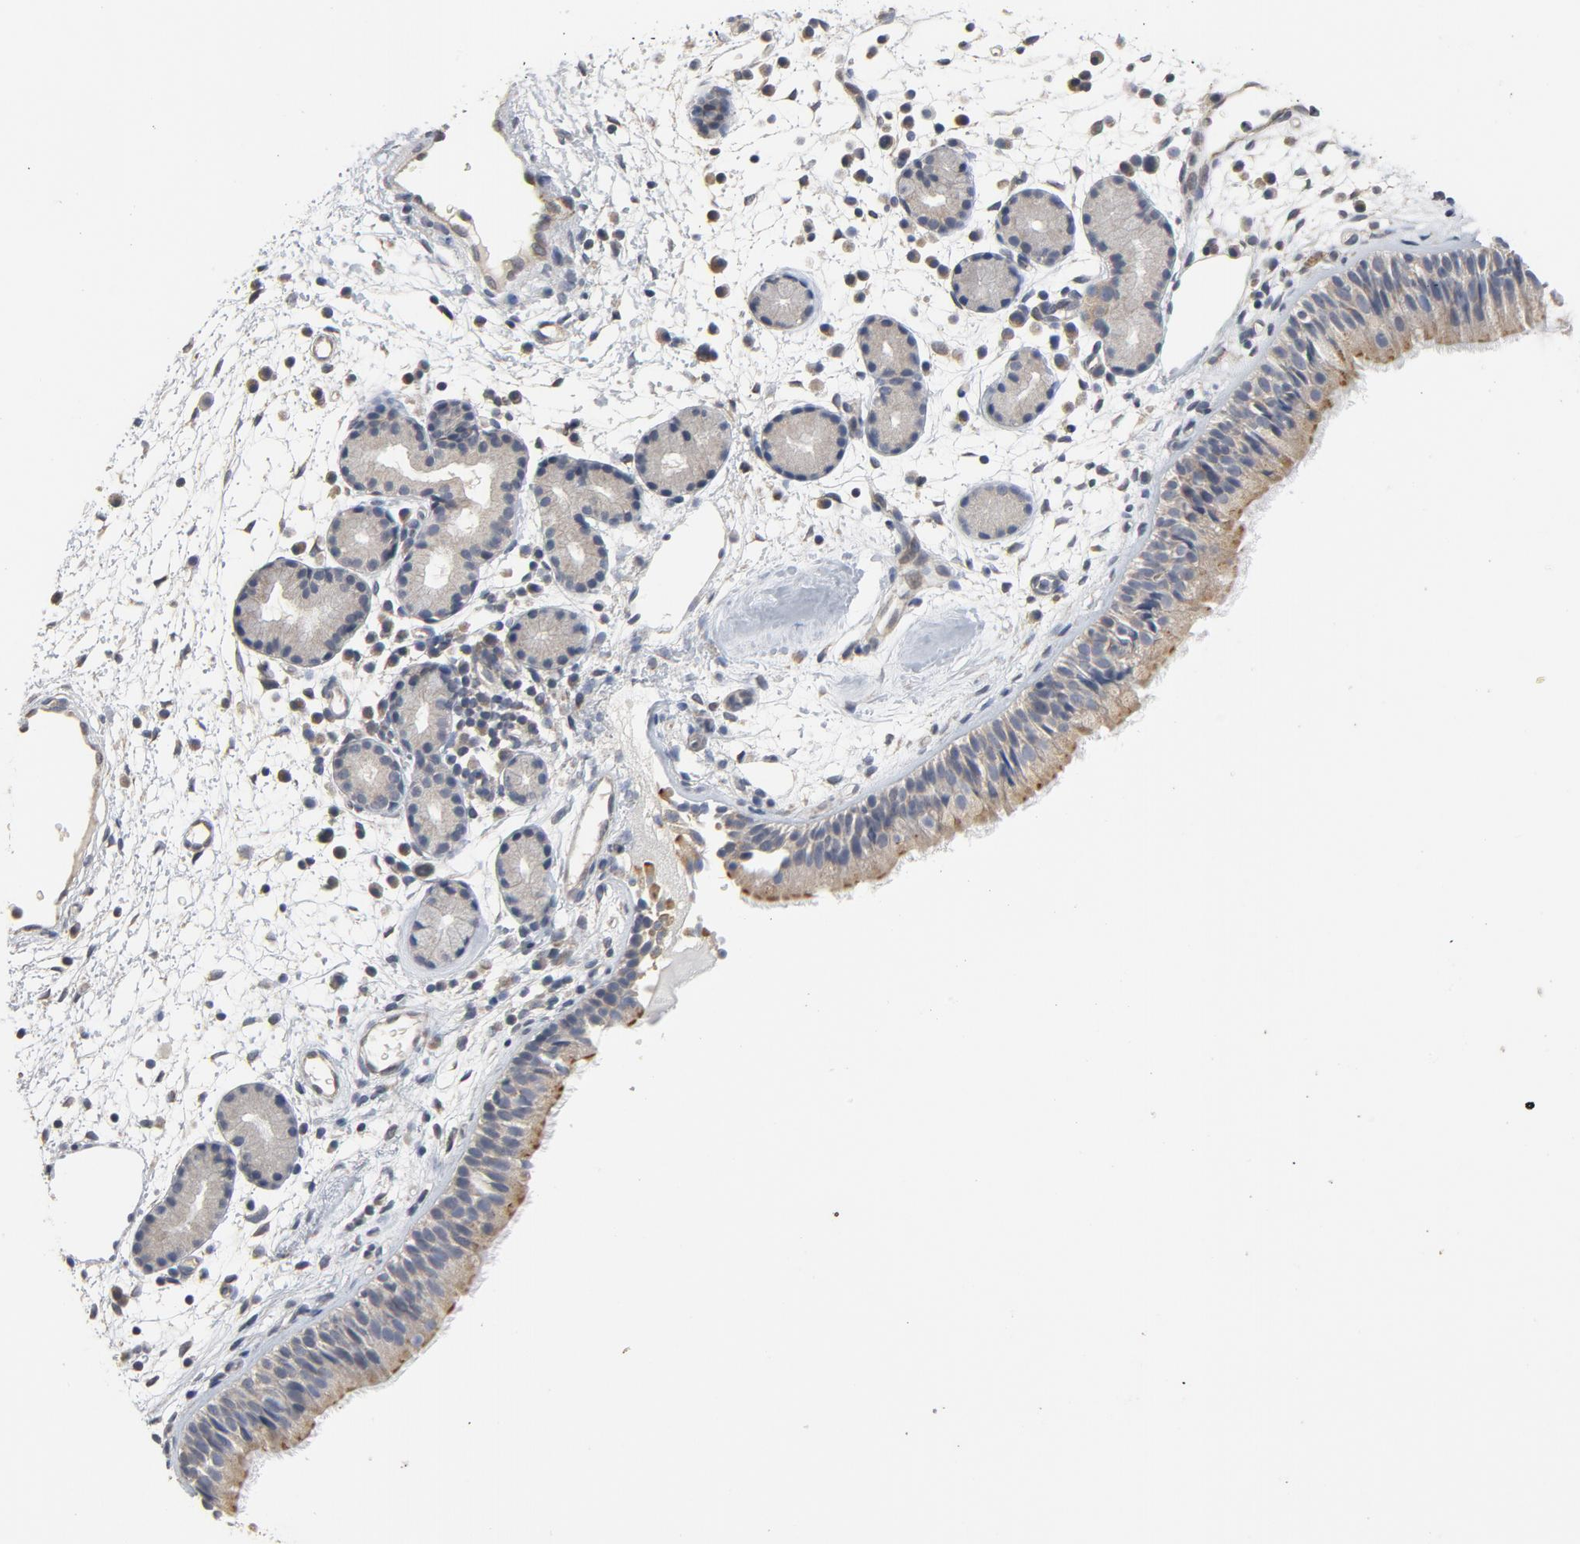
{"staining": {"intensity": "moderate", "quantity": ">75%", "location": "cytoplasmic/membranous"}, "tissue": "nasopharynx", "cell_type": "Respiratory epithelial cells", "image_type": "normal", "snomed": [{"axis": "morphology", "description": "Normal tissue, NOS"}, {"axis": "morphology", "description": "Inflammation, NOS"}, {"axis": "topography", "description": "Nasopharynx"}], "caption": "Immunohistochemistry (DAB) staining of unremarkable nasopharynx shows moderate cytoplasmic/membranous protein staining in approximately >75% of respiratory epithelial cells.", "gene": "C14orf119", "patient": {"sex": "female", "age": 55}}